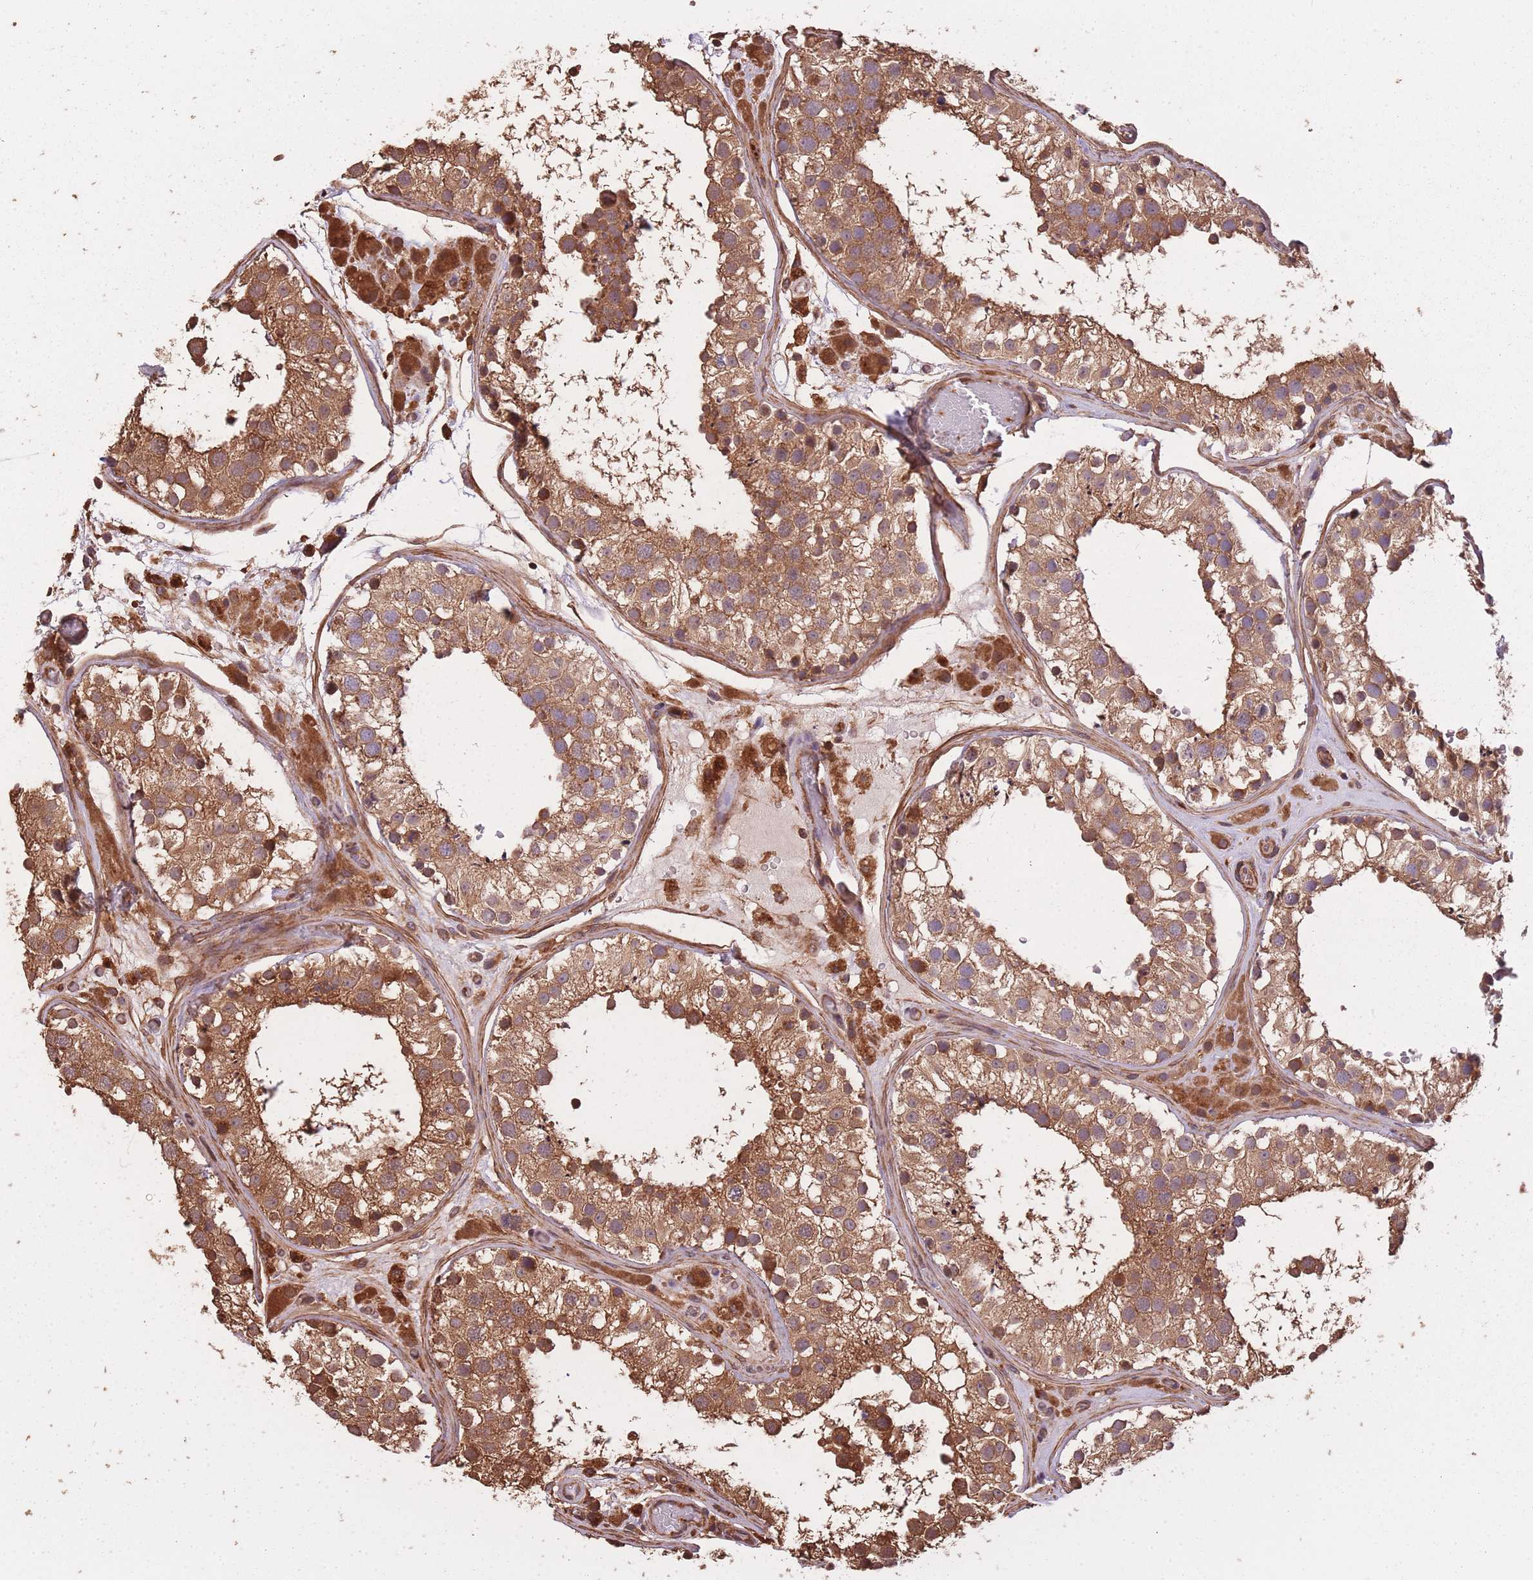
{"staining": {"intensity": "moderate", "quantity": ">75%", "location": "cytoplasmic/membranous"}, "tissue": "testis", "cell_type": "Cells in seminiferous ducts", "image_type": "normal", "snomed": [{"axis": "morphology", "description": "Normal tissue, NOS"}, {"axis": "topography", "description": "Testis"}], "caption": "Moderate cytoplasmic/membranous staining for a protein is seen in about >75% of cells in seminiferous ducts of benign testis using IHC.", "gene": "ARMH3", "patient": {"sex": "male", "age": 26}}